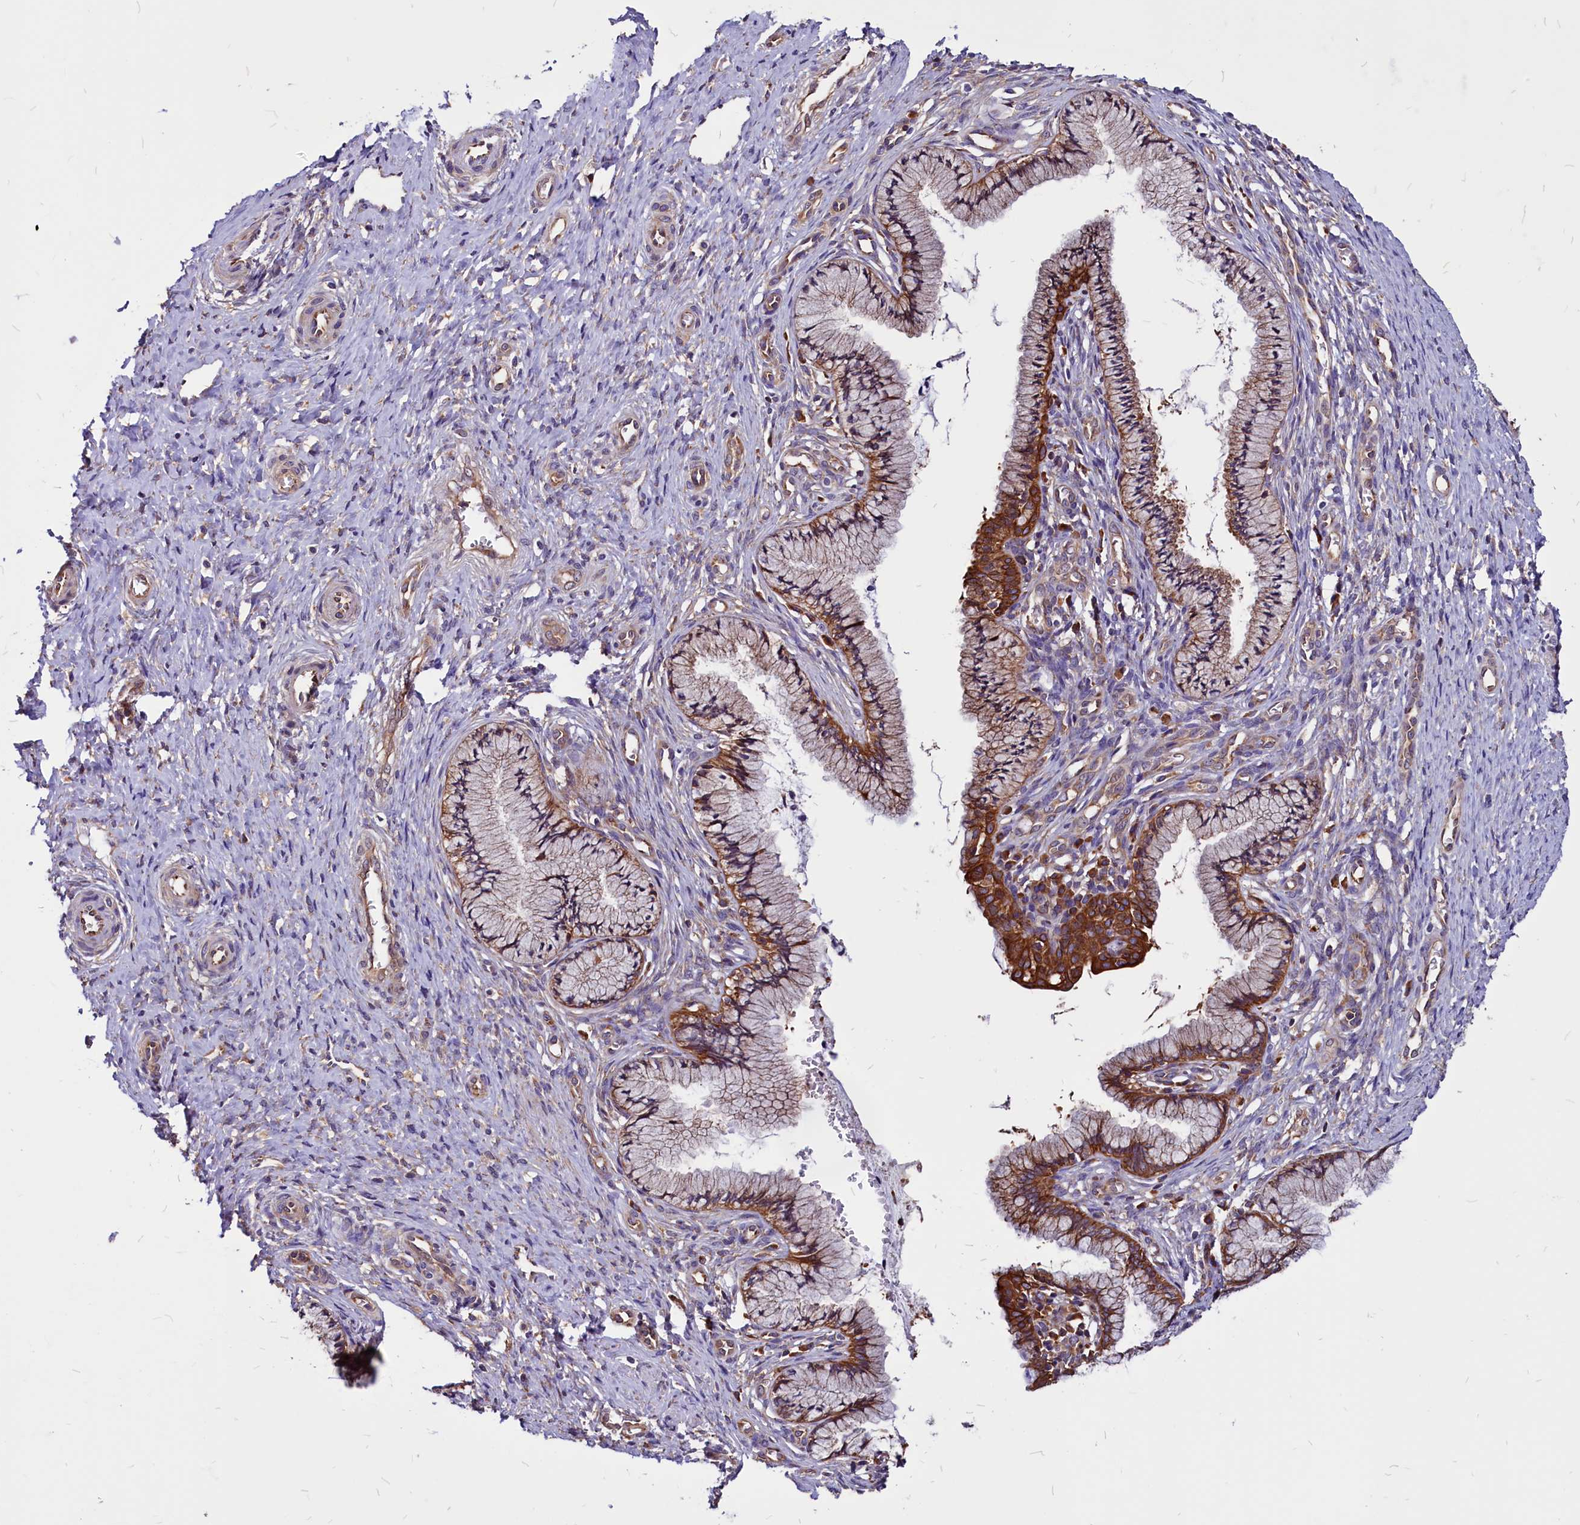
{"staining": {"intensity": "strong", "quantity": "25%-75%", "location": "cytoplasmic/membranous"}, "tissue": "cervix", "cell_type": "Glandular cells", "image_type": "normal", "snomed": [{"axis": "morphology", "description": "Normal tissue, NOS"}, {"axis": "topography", "description": "Cervix"}], "caption": "Benign cervix displays strong cytoplasmic/membranous positivity in about 25%-75% of glandular cells, visualized by immunohistochemistry. Immunohistochemistry (ihc) stains the protein in brown and the nuclei are stained blue.", "gene": "EIF3G", "patient": {"sex": "female", "age": 36}}